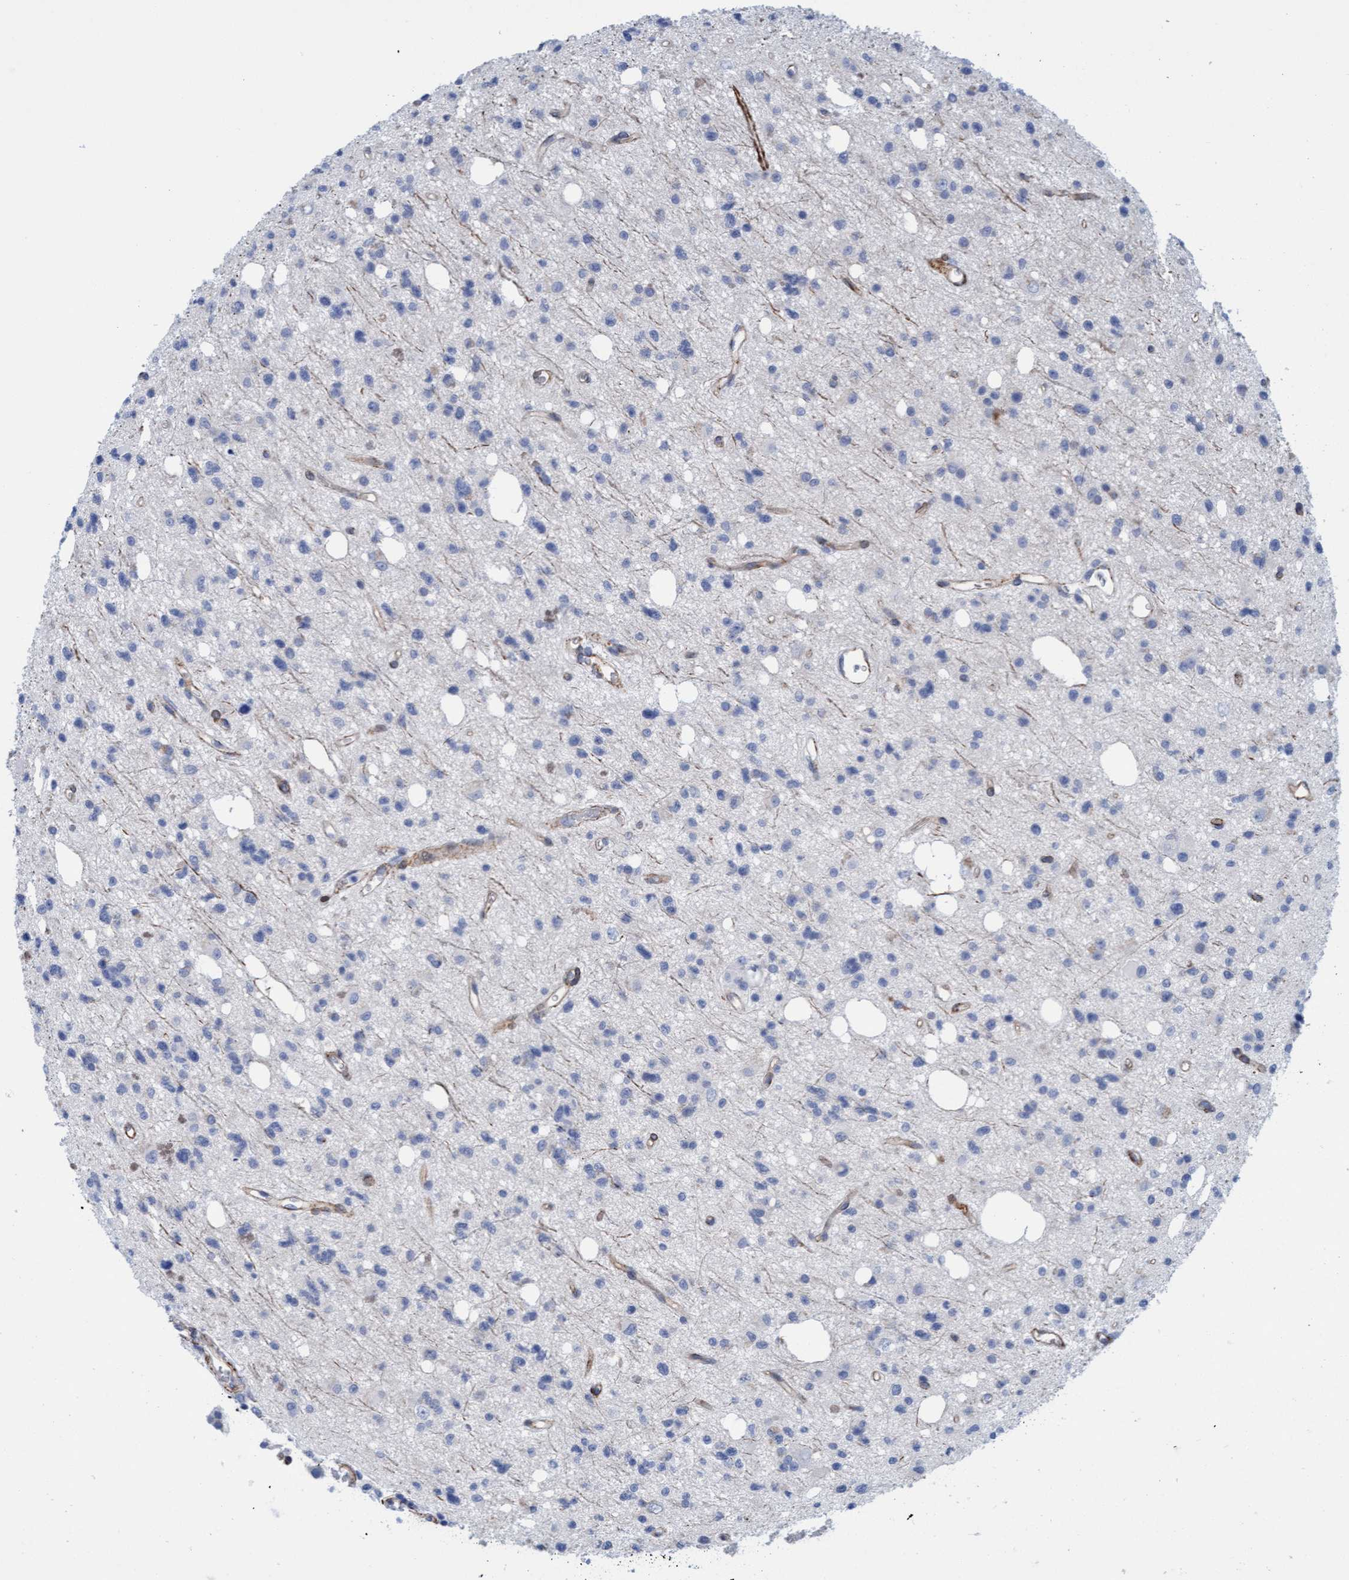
{"staining": {"intensity": "negative", "quantity": "none", "location": "none"}, "tissue": "glioma", "cell_type": "Tumor cells", "image_type": "cancer", "snomed": [{"axis": "morphology", "description": "Glioma, malignant, High grade"}, {"axis": "topography", "description": "Brain"}], "caption": "Protein analysis of malignant glioma (high-grade) reveals no significant expression in tumor cells. (DAB (3,3'-diaminobenzidine) immunohistochemistry visualized using brightfield microscopy, high magnification).", "gene": "MTFR1", "patient": {"sex": "female", "age": 62}}